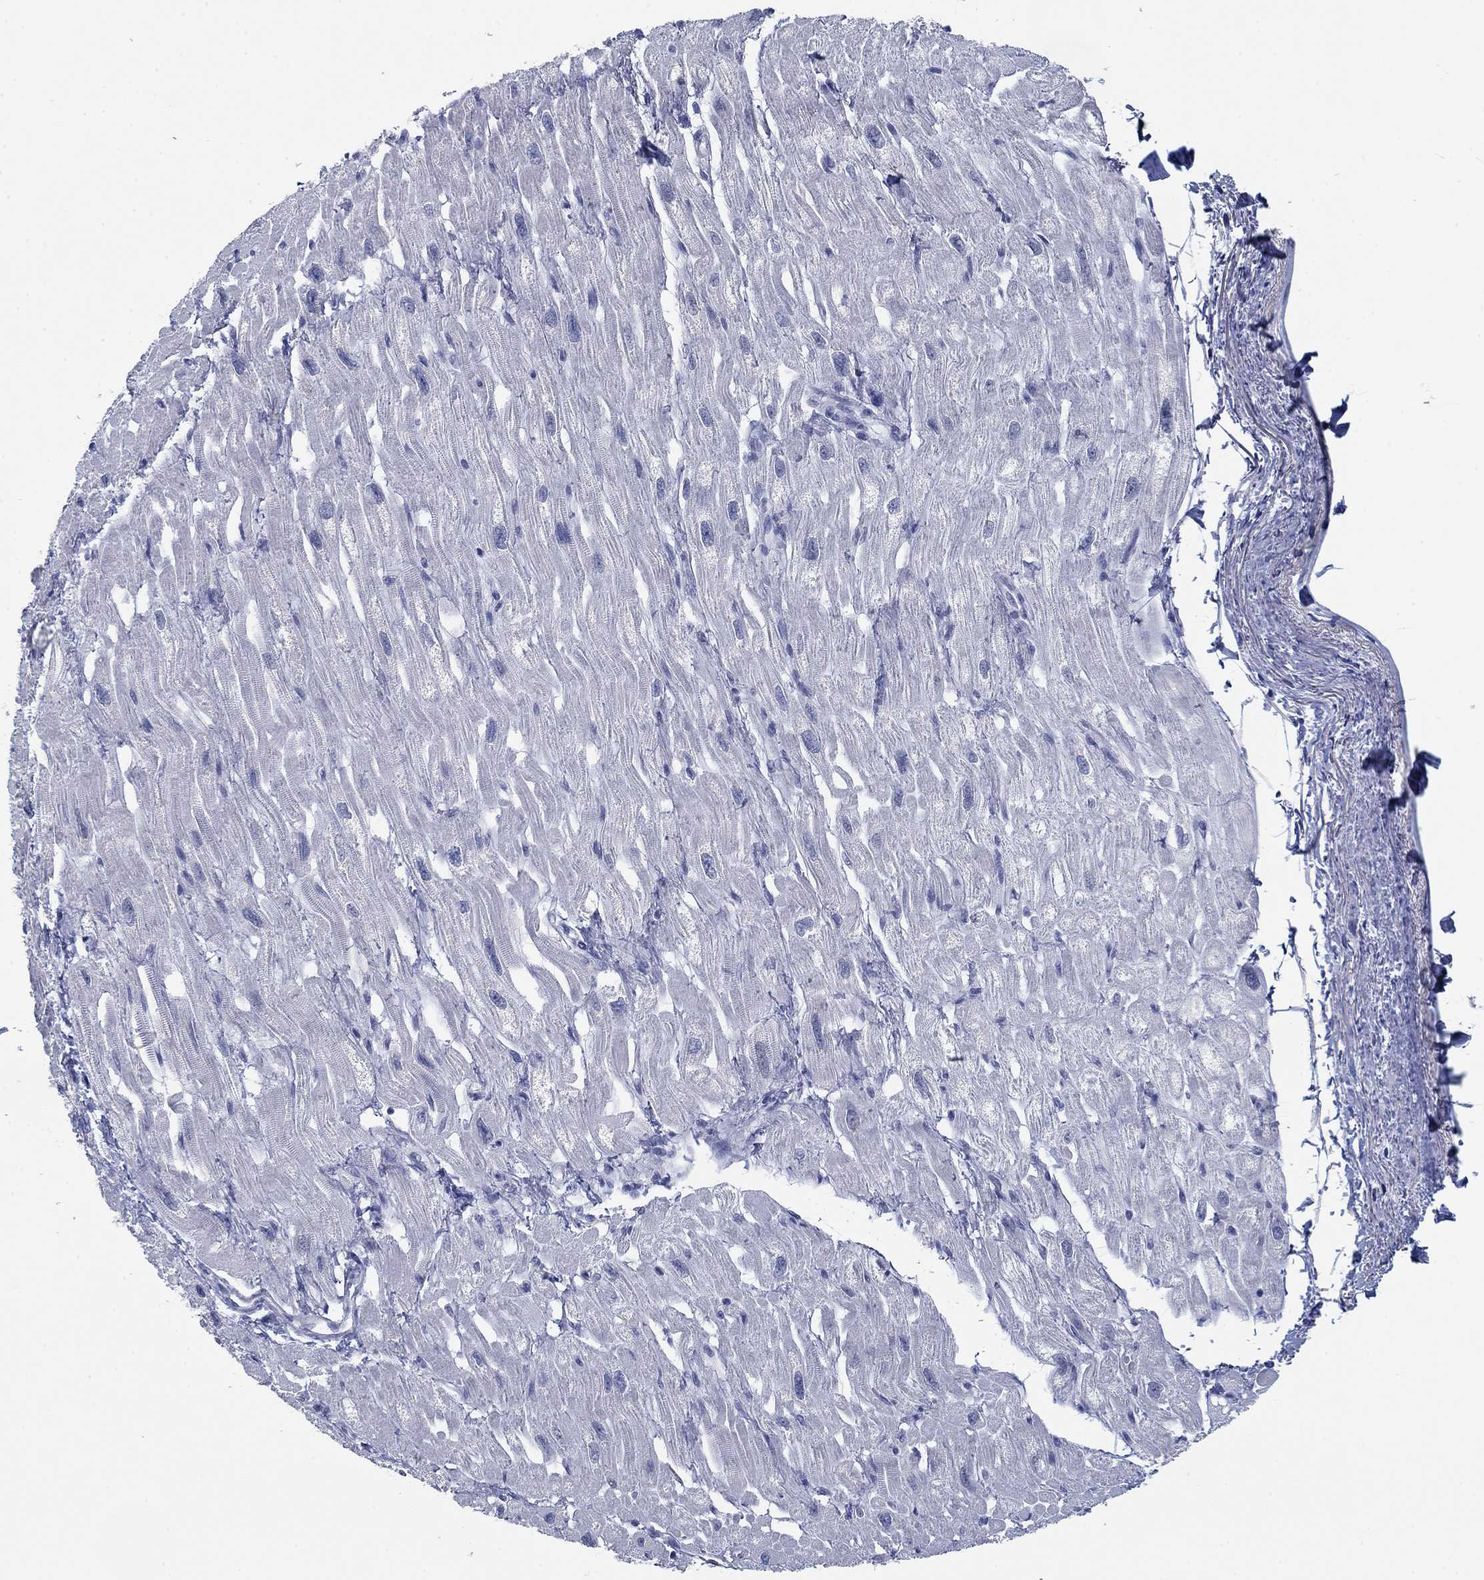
{"staining": {"intensity": "negative", "quantity": "none", "location": "none"}, "tissue": "heart muscle", "cell_type": "Cardiomyocytes", "image_type": "normal", "snomed": [{"axis": "morphology", "description": "Normal tissue, NOS"}, {"axis": "topography", "description": "Heart"}], "caption": "Cardiomyocytes are negative for protein expression in normal human heart muscle. (DAB IHC visualized using brightfield microscopy, high magnification).", "gene": "DNAL1", "patient": {"sex": "male", "age": 66}}